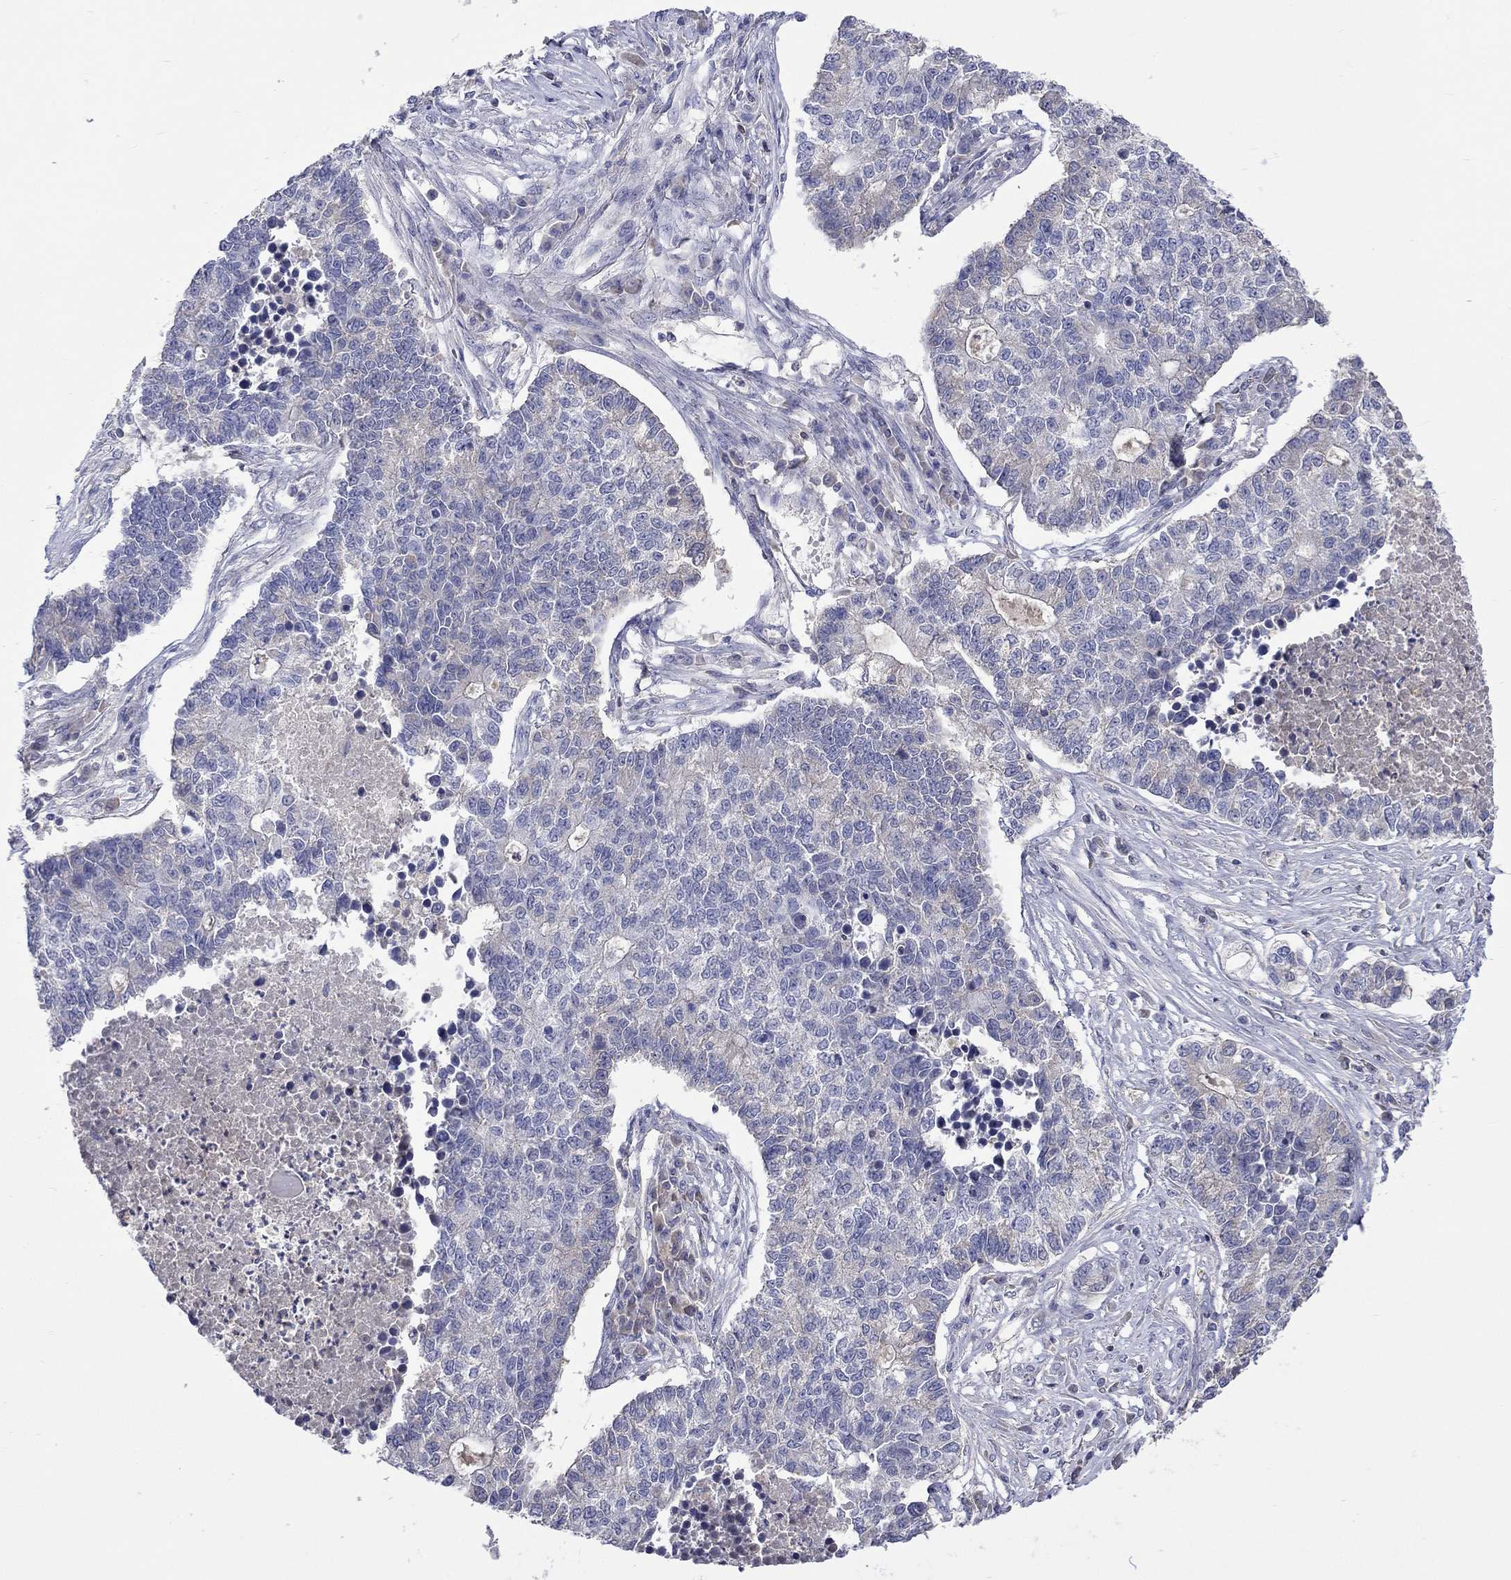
{"staining": {"intensity": "weak", "quantity": "<25%", "location": "cytoplasmic/membranous"}, "tissue": "lung cancer", "cell_type": "Tumor cells", "image_type": "cancer", "snomed": [{"axis": "morphology", "description": "Adenocarcinoma, NOS"}, {"axis": "topography", "description": "Lung"}], "caption": "This histopathology image is of lung cancer stained with immunohistochemistry to label a protein in brown with the nuclei are counter-stained blue. There is no expression in tumor cells. (DAB IHC with hematoxylin counter stain).", "gene": "LRFN4", "patient": {"sex": "male", "age": 57}}